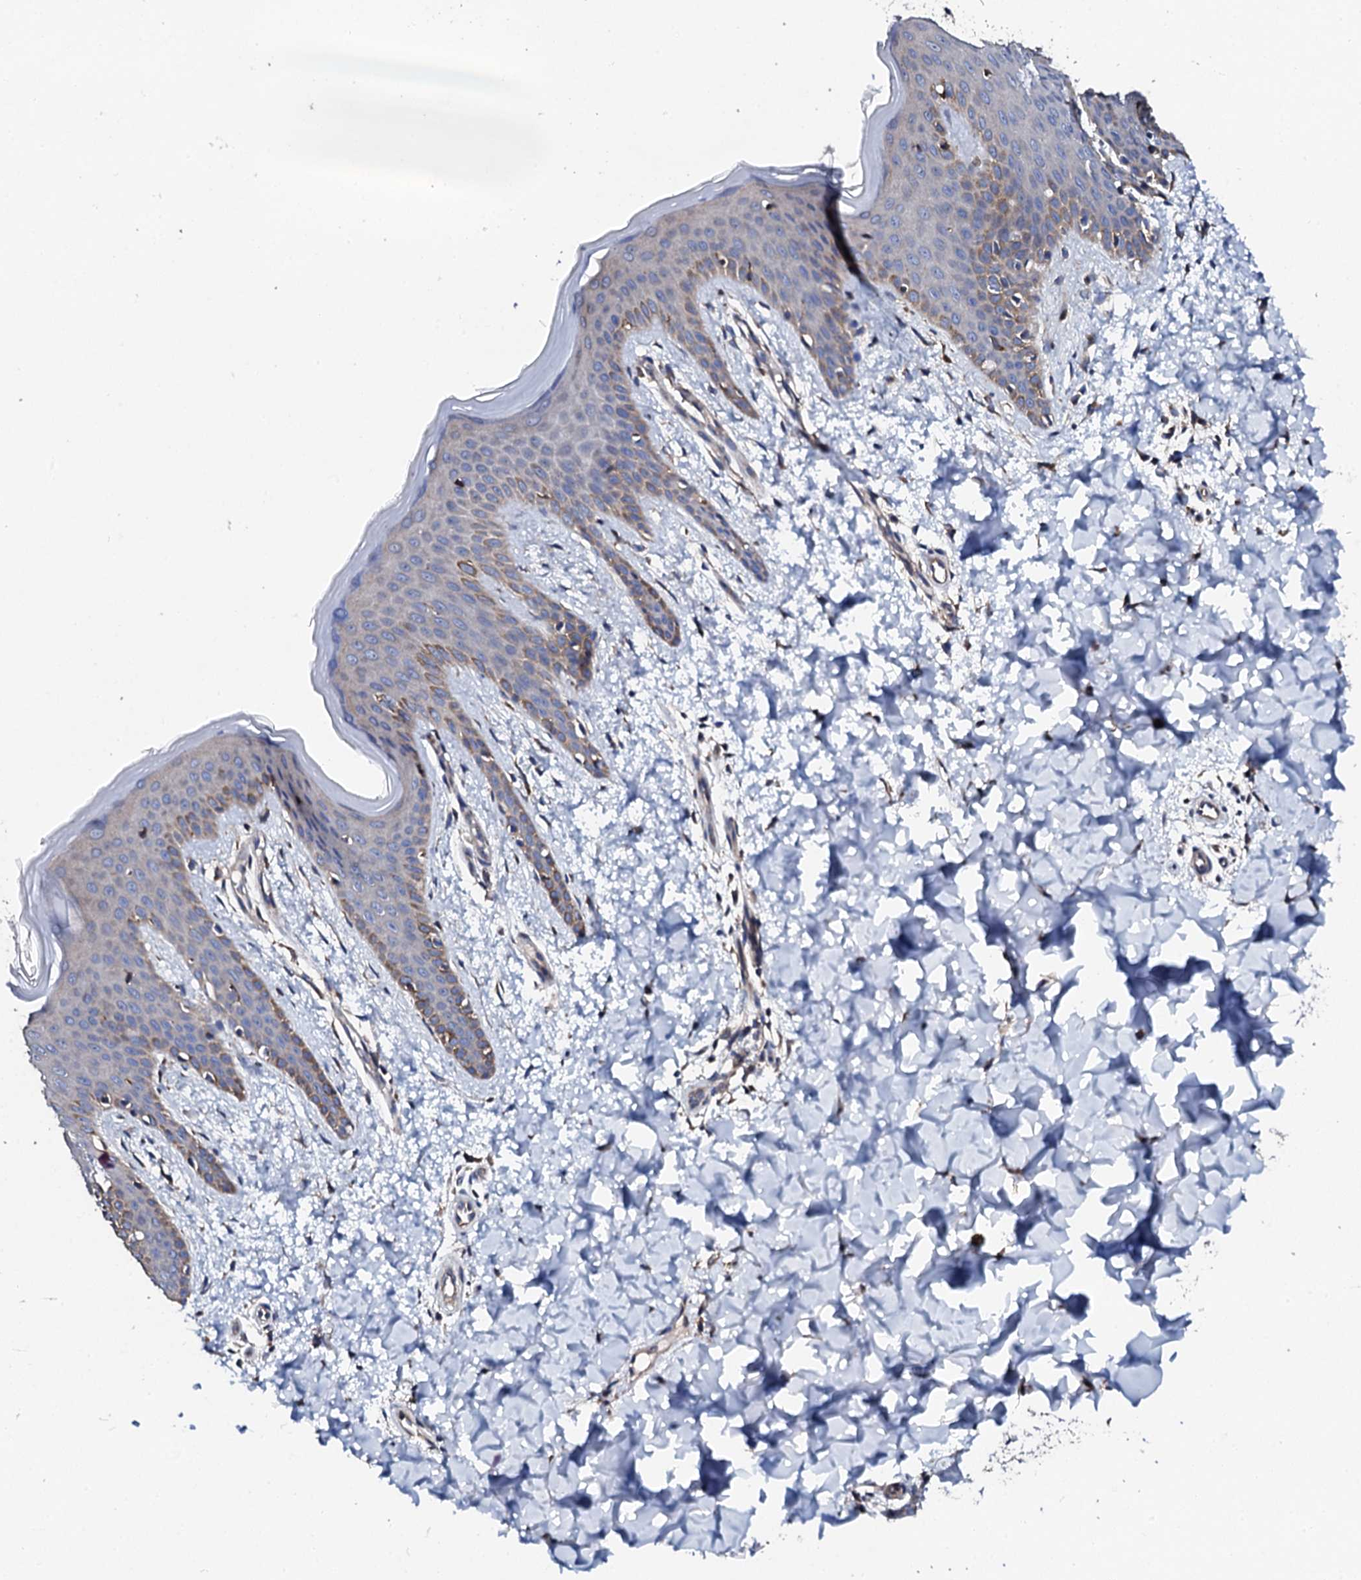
{"staining": {"intensity": "strong", "quantity": ">75%", "location": "cytoplasmic/membranous"}, "tissue": "skin", "cell_type": "Fibroblasts", "image_type": "normal", "snomed": [{"axis": "morphology", "description": "Normal tissue, NOS"}, {"axis": "topography", "description": "Skin"}], "caption": "Protein staining of normal skin displays strong cytoplasmic/membranous positivity in approximately >75% of fibroblasts. The protein of interest is shown in brown color, while the nuclei are stained blue.", "gene": "LIPT2", "patient": {"sex": "male", "age": 36}}